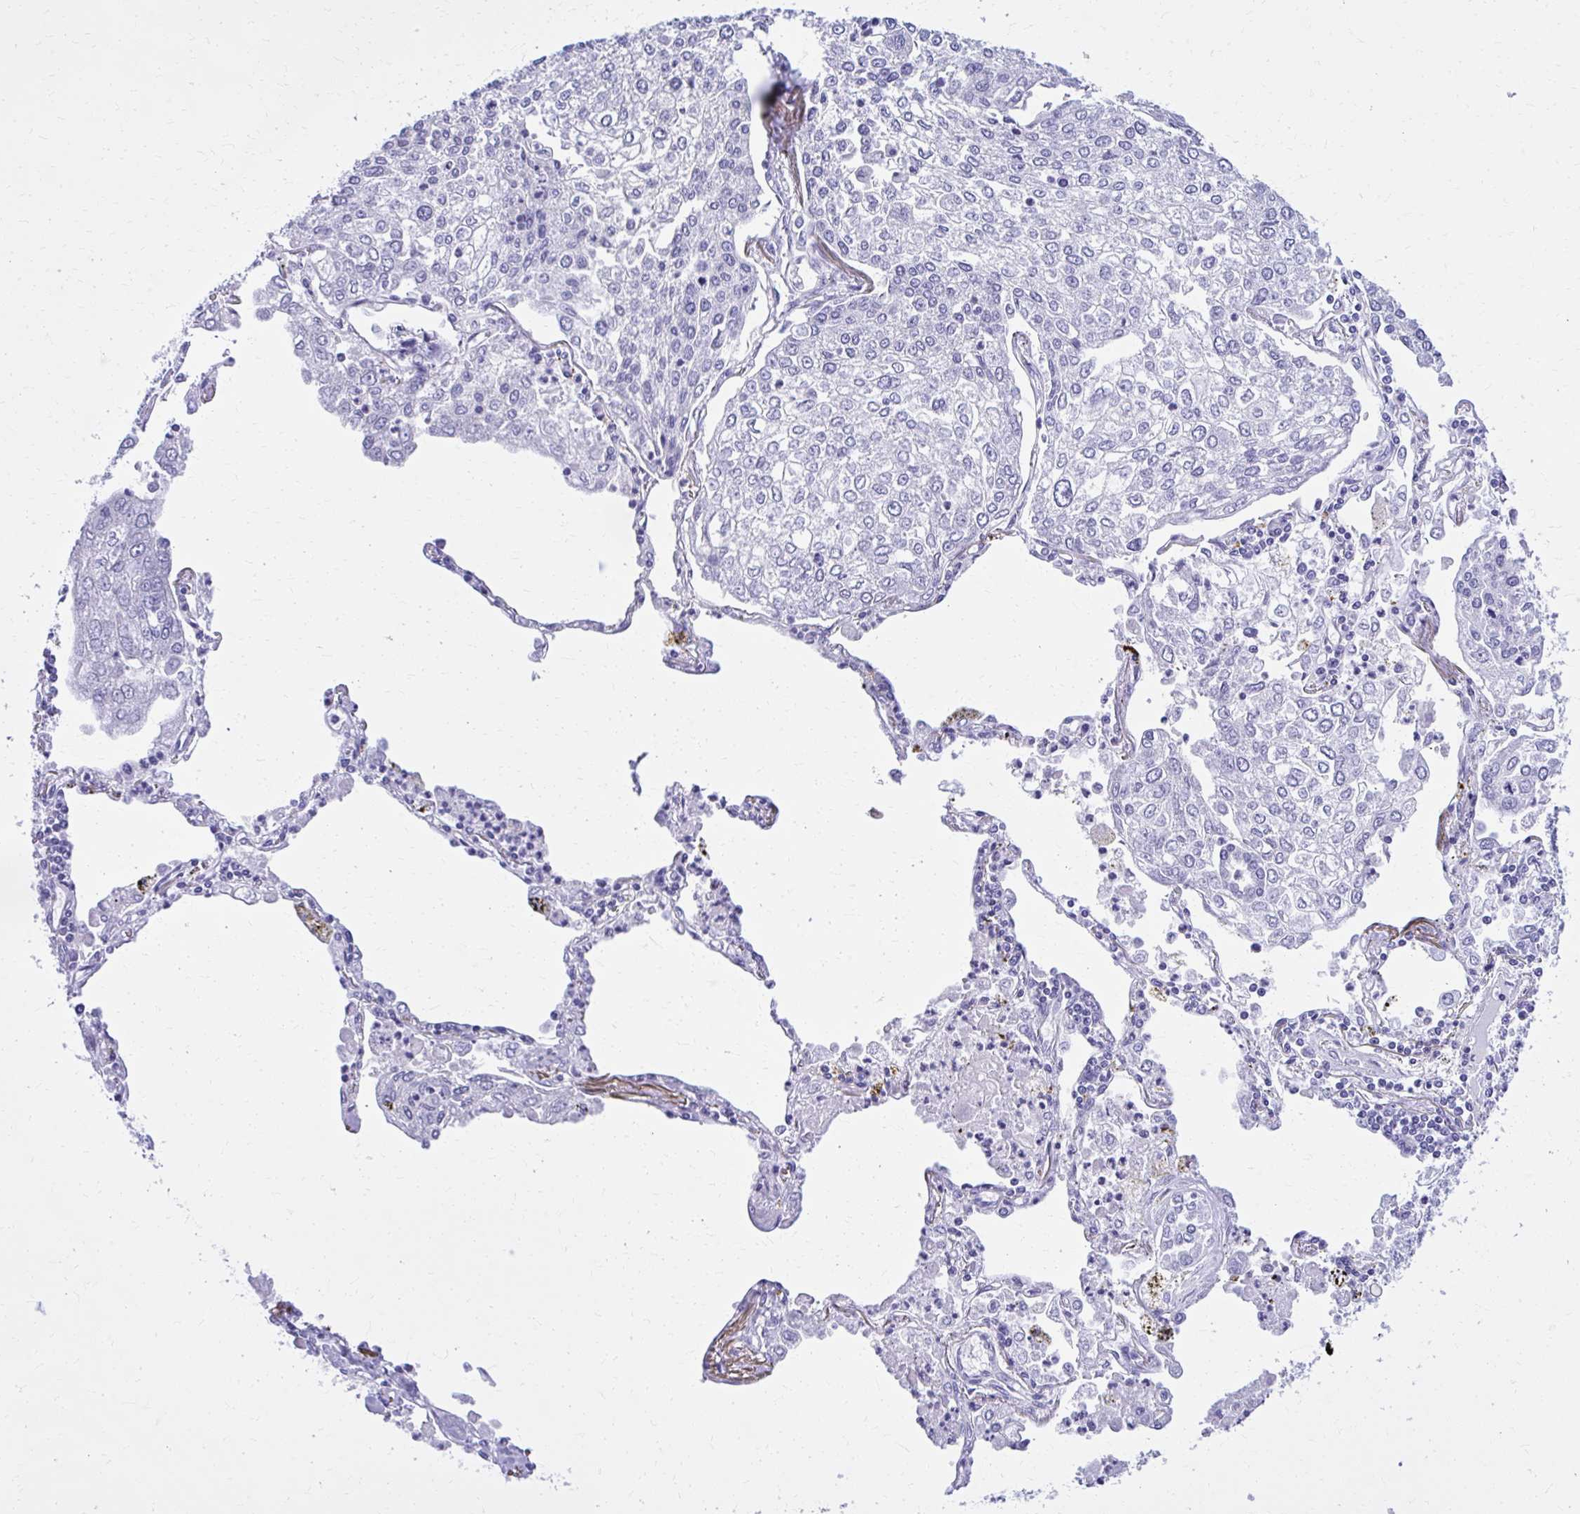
{"staining": {"intensity": "negative", "quantity": "none", "location": "none"}, "tissue": "lung cancer", "cell_type": "Tumor cells", "image_type": "cancer", "snomed": [{"axis": "morphology", "description": "Squamous cell carcinoma, NOS"}, {"axis": "topography", "description": "Lung"}], "caption": "A high-resolution micrograph shows immunohistochemistry (IHC) staining of lung squamous cell carcinoma, which demonstrates no significant positivity in tumor cells. (DAB (3,3'-diaminobenzidine) immunohistochemistry, high magnification).", "gene": "RASL11B", "patient": {"sex": "male", "age": 74}}